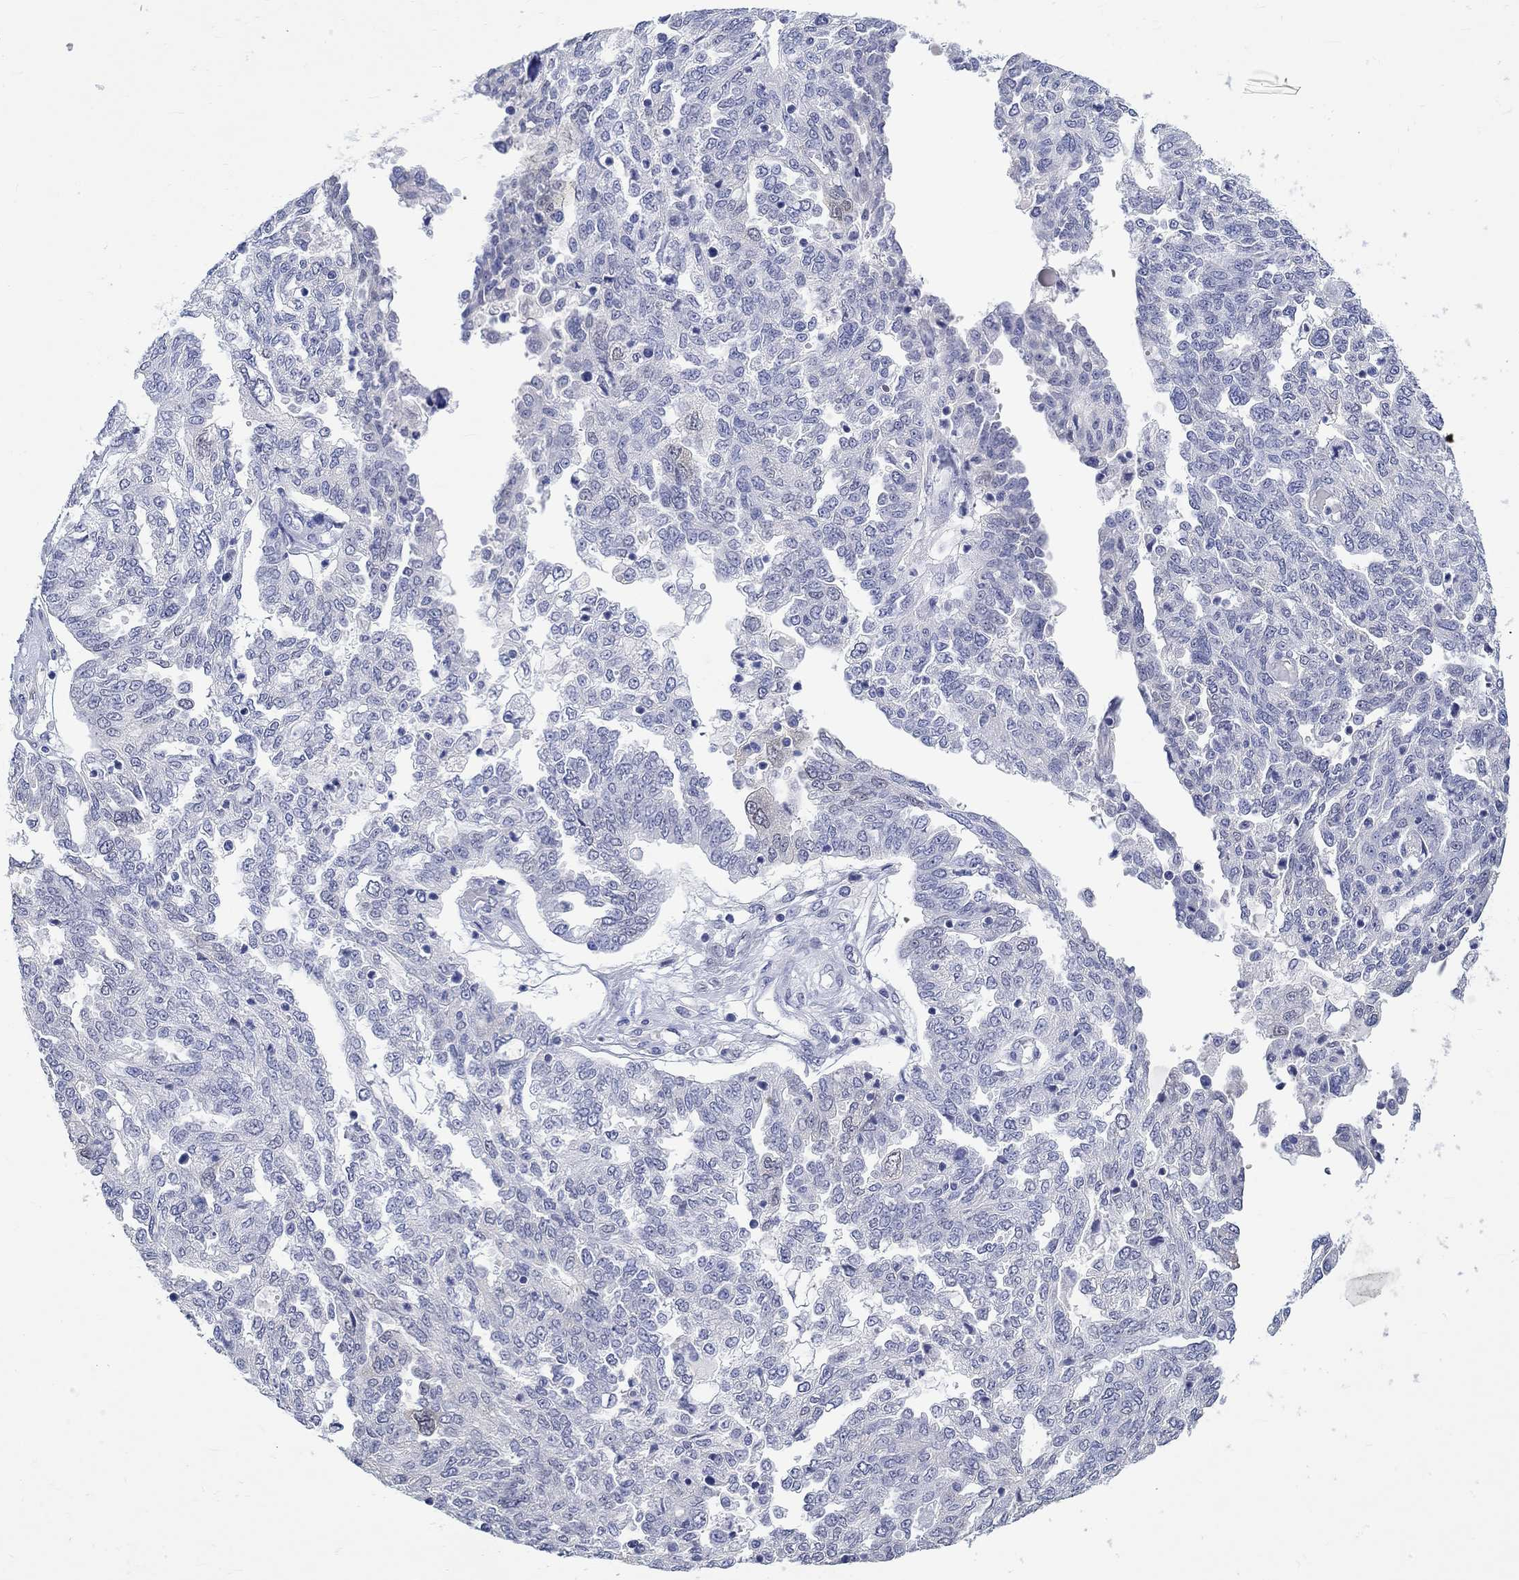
{"staining": {"intensity": "negative", "quantity": "none", "location": "none"}, "tissue": "ovarian cancer", "cell_type": "Tumor cells", "image_type": "cancer", "snomed": [{"axis": "morphology", "description": "Cystadenocarcinoma, serous, NOS"}, {"axis": "topography", "description": "Ovary"}], "caption": "IHC of serous cystadenocarcinoma (ovarian) displays no positivity in tumor cells.", "gene": "MSI1", "patient": {"sex": "female", "age": 67}}